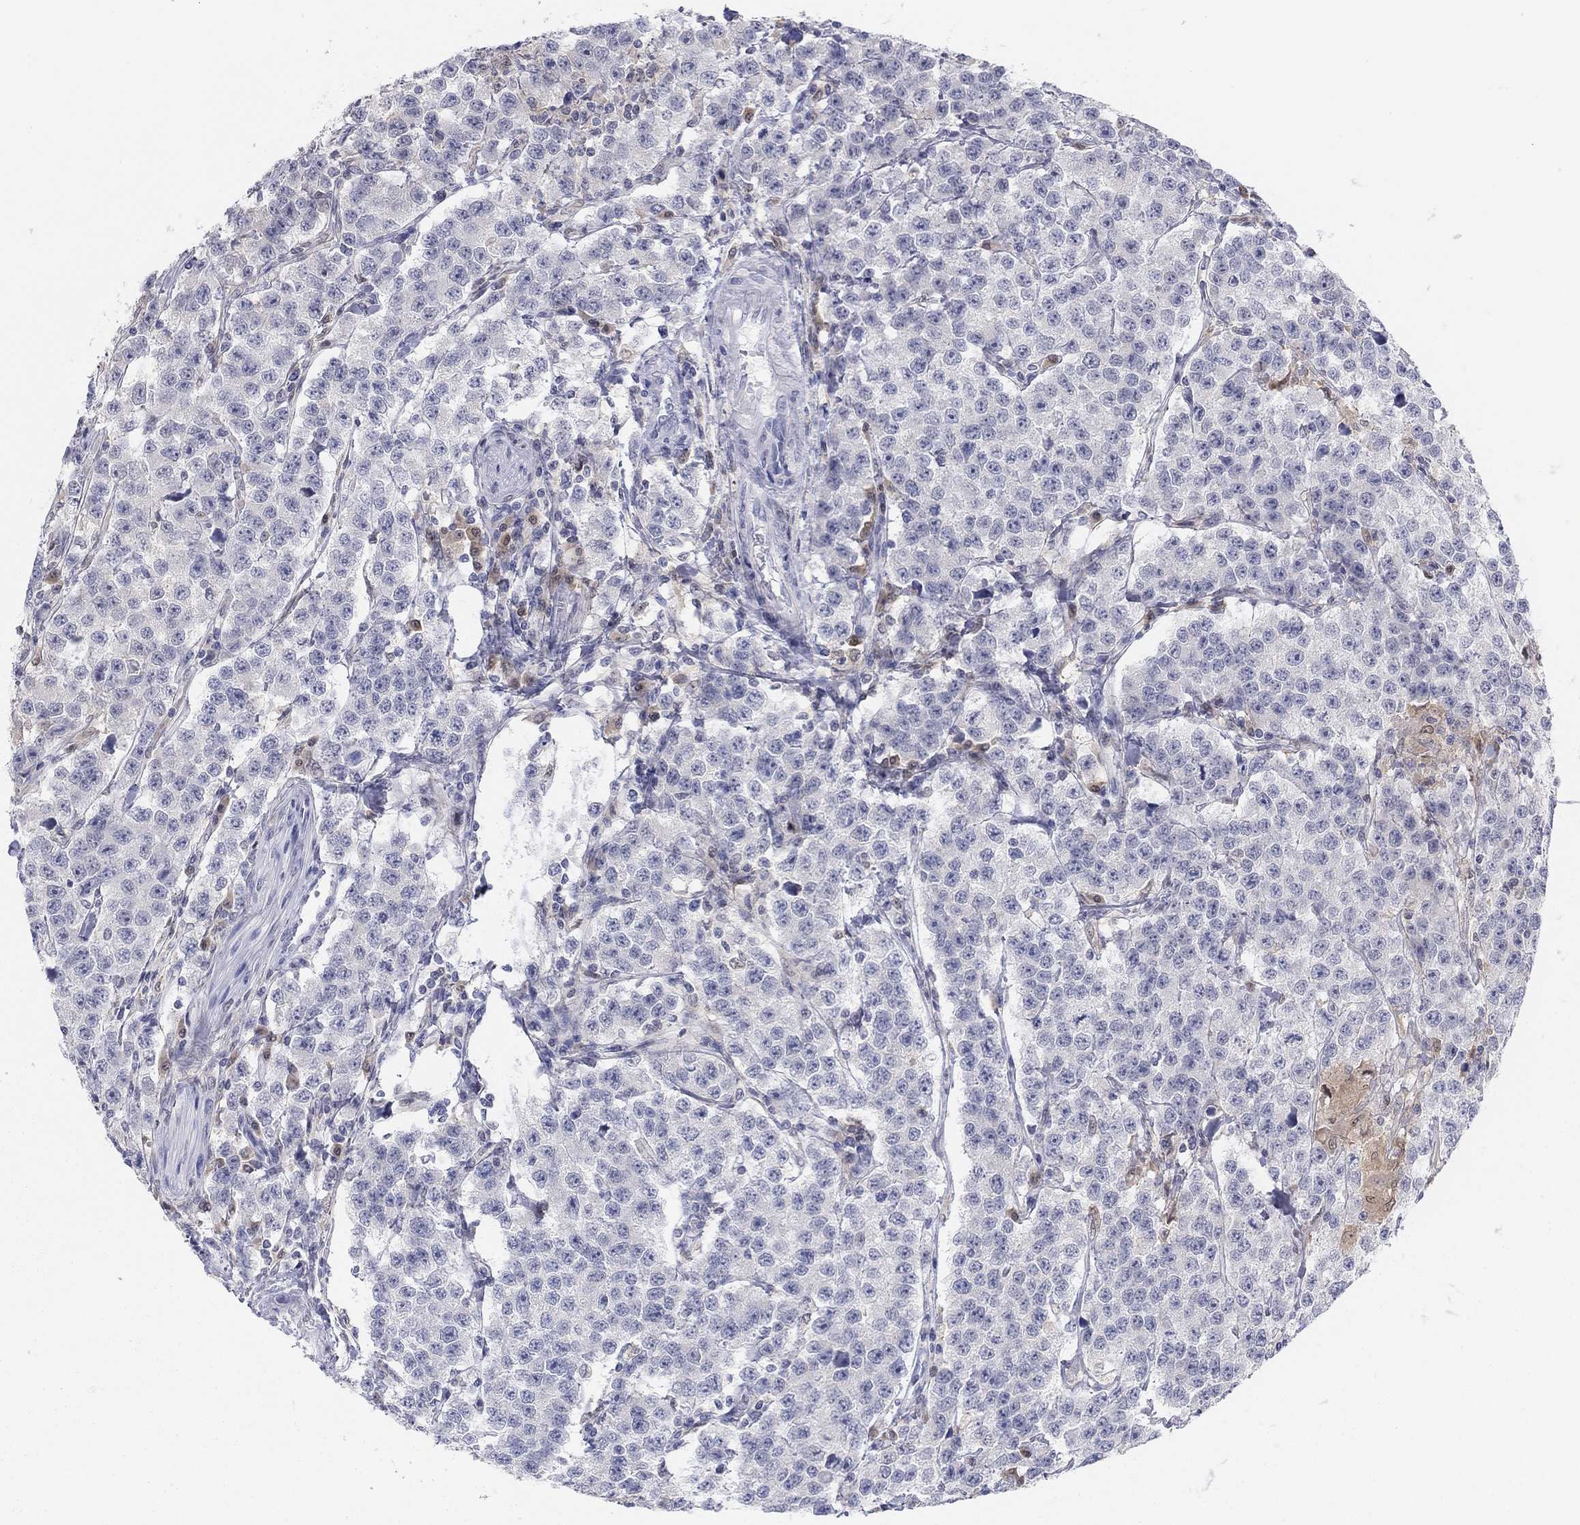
{"staining": {"intensity": "negative", "quantity": "none", "location": "none"}, "tissue": "testis cancer", "cell_type": "Tumor cells", "image_type": "cancer", "snomed": [{"axis": "morphology", "description": "Seminoma, NOS"}, {"axis": "topography", "description": "Testis"}], "caption": "A high-resolution histopathology image shows immunohistochemistry staining of testis seminoma, which displays no significant expression in tumor cells. The staining is performed using DAB brown chromogen with nuclei counter-stained in using hematoxylin.", "gene": "PDXK", "patient": {"sex": "male", "age": 59}}